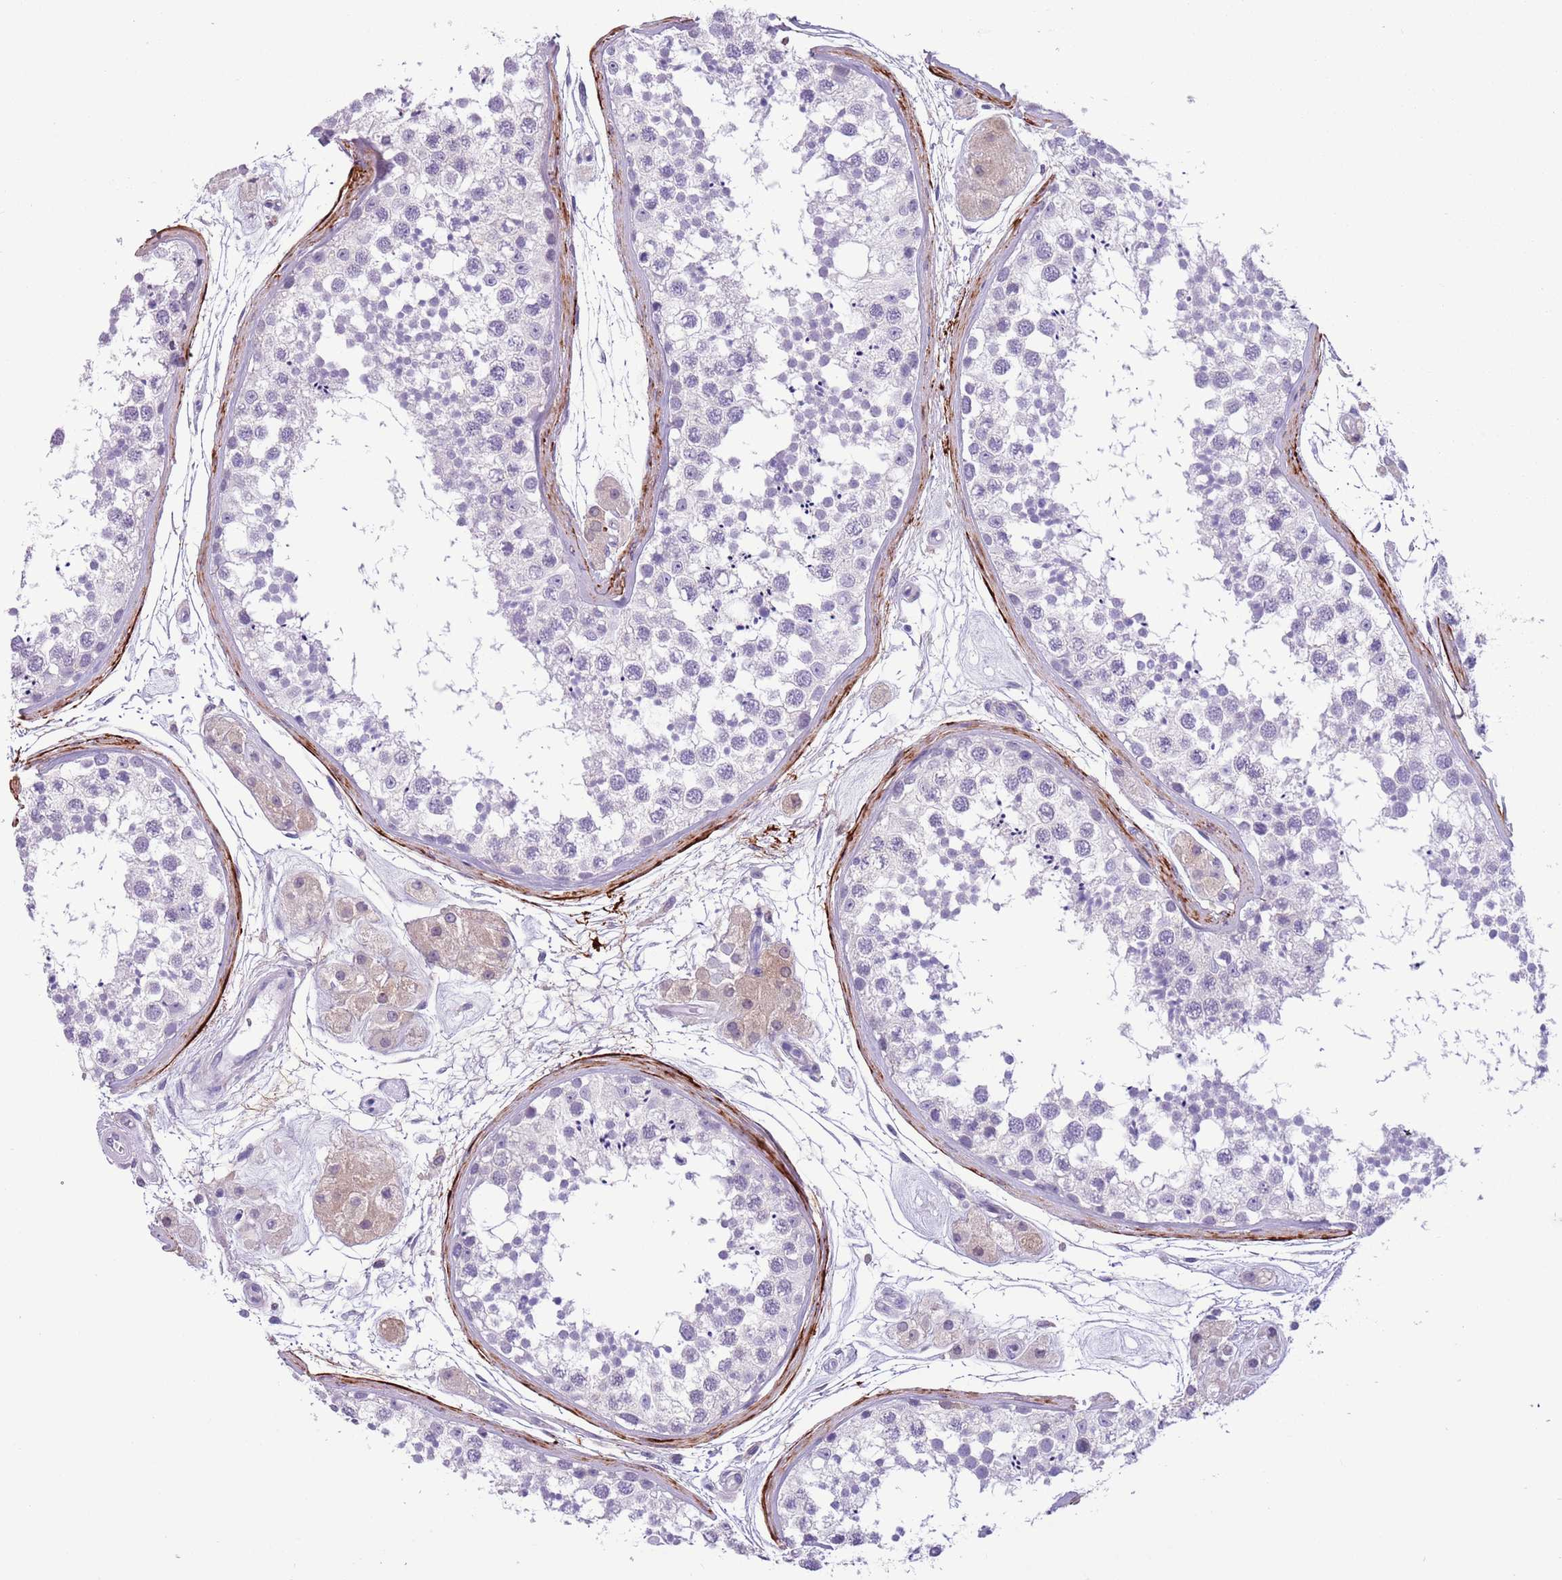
{"staining": {"intensity": "negative", "quantity": "none", "location": "none"}, "tissue": "testis", "cell_type": "Cells in seminiferous ducts", "image_type": "normal", "snomed": [{"axis": "morphology", "description": "Normal tissue, NOS"}, {"axis": "topography", "description": "Testis"}], "caption": "The micrograph displays no staining of cells in seminiferous ducts in unremarkable testis.", "gene": "PFKFB2", "patient": {"sex": "male", "age": 56}}